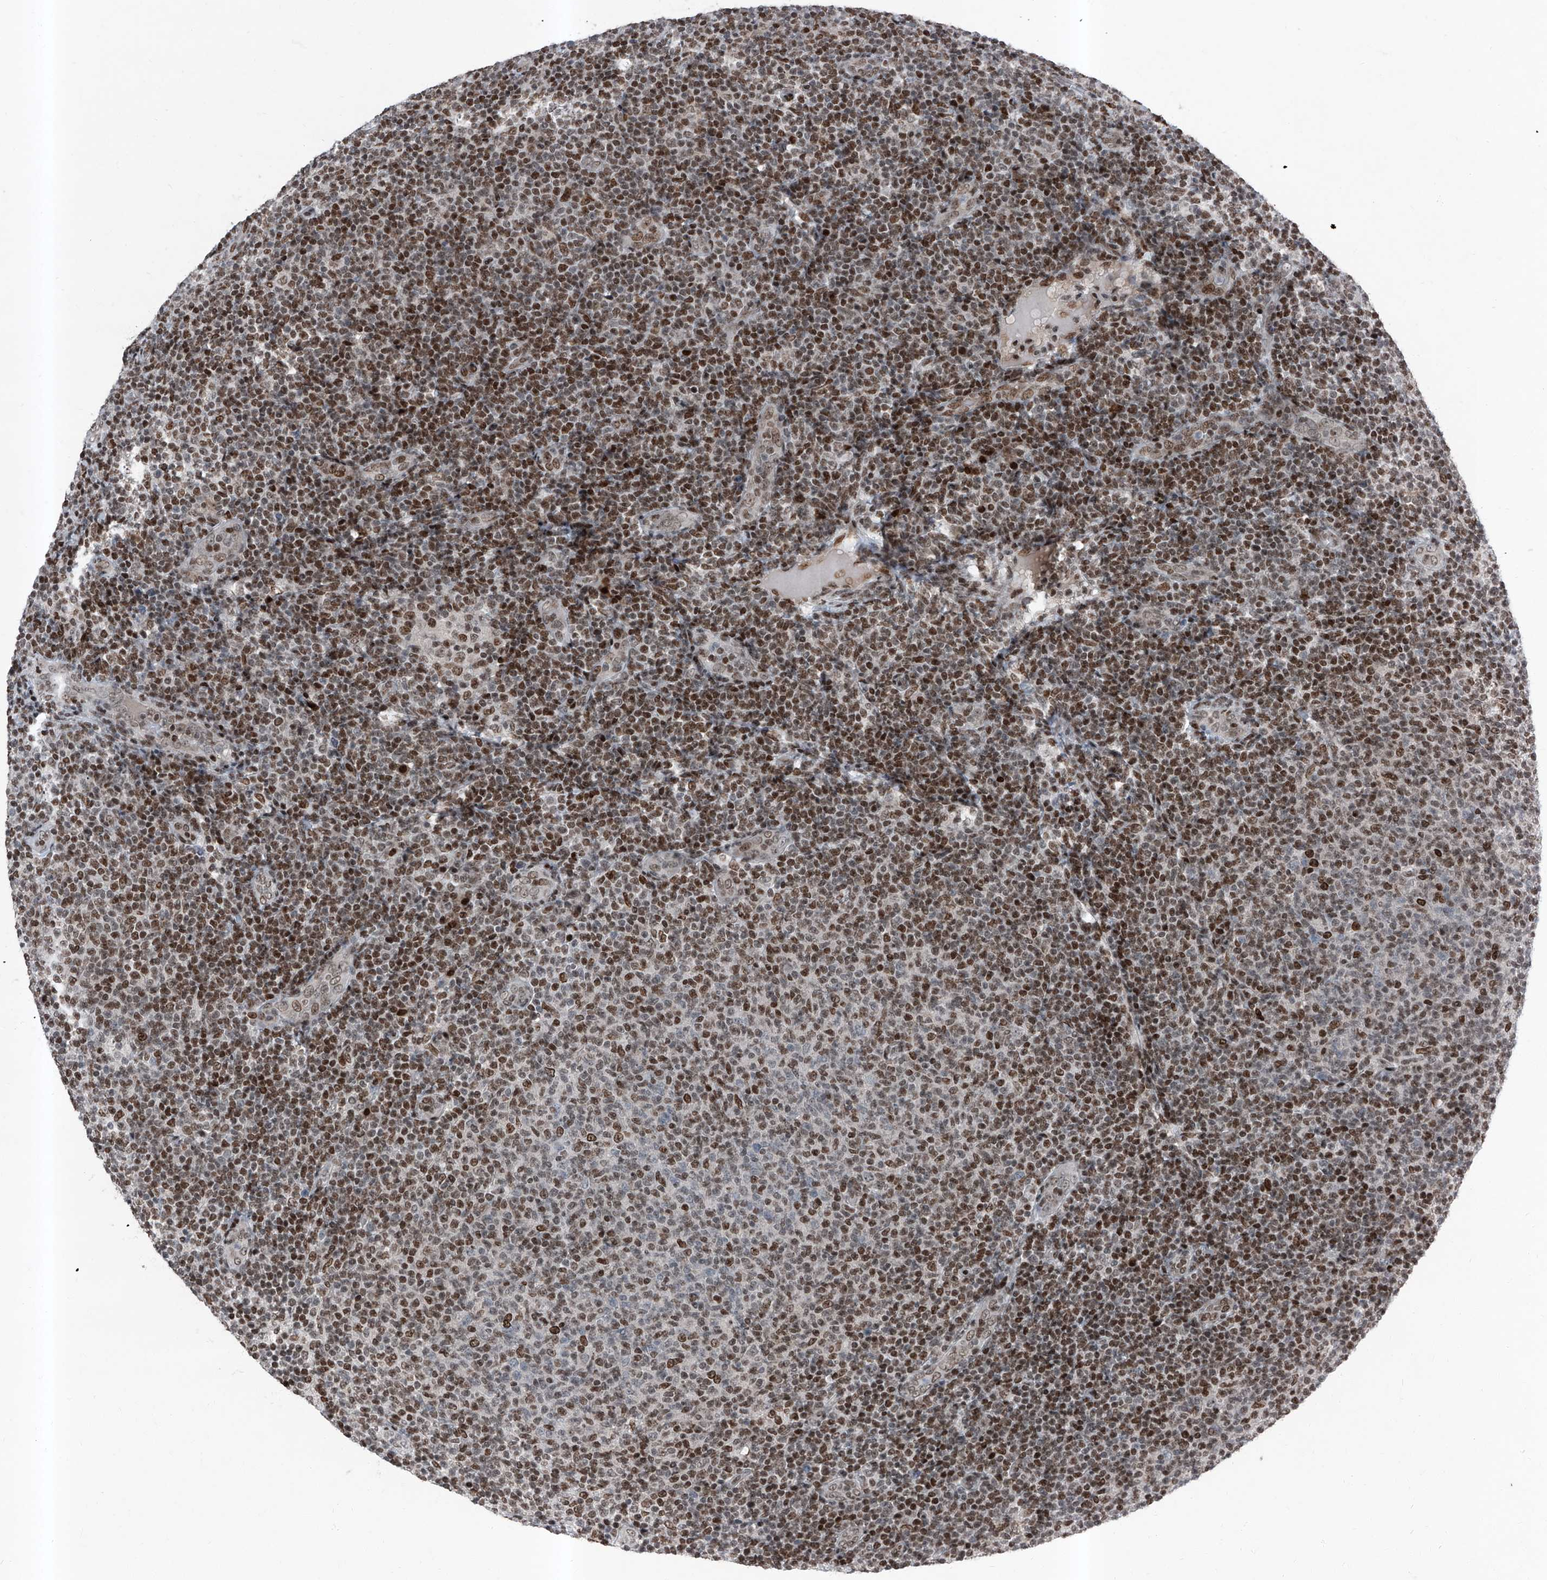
{"staining": {"intensity": "moderate", "quantity": ">75%", "location": "nuclear"}, "tissue": "lymphoma", "cell_type": "Tumor cells", "image_type": "cancer", "snomed": [{"axis": "morphology", "description": "Malignant lymphoma, non-Hodgkin's type, Low grade"}, {"axis": "topography", "description": "Lymph node"}], "caption": "Immunohistochemical staining of malignant lymphoma, non-Hodgkin's type (low-grade) demonstrates moderate nuclear protein positivity in approximately >75% of tumor cells. (Stains: DAB (3,3'-diaminobenzidine) in brown, nuclei in blue, Microscopy: brightfield microscopy at high magnification).", "gene": "BMI1", "patient": {"sex": "male", "age": 66}}